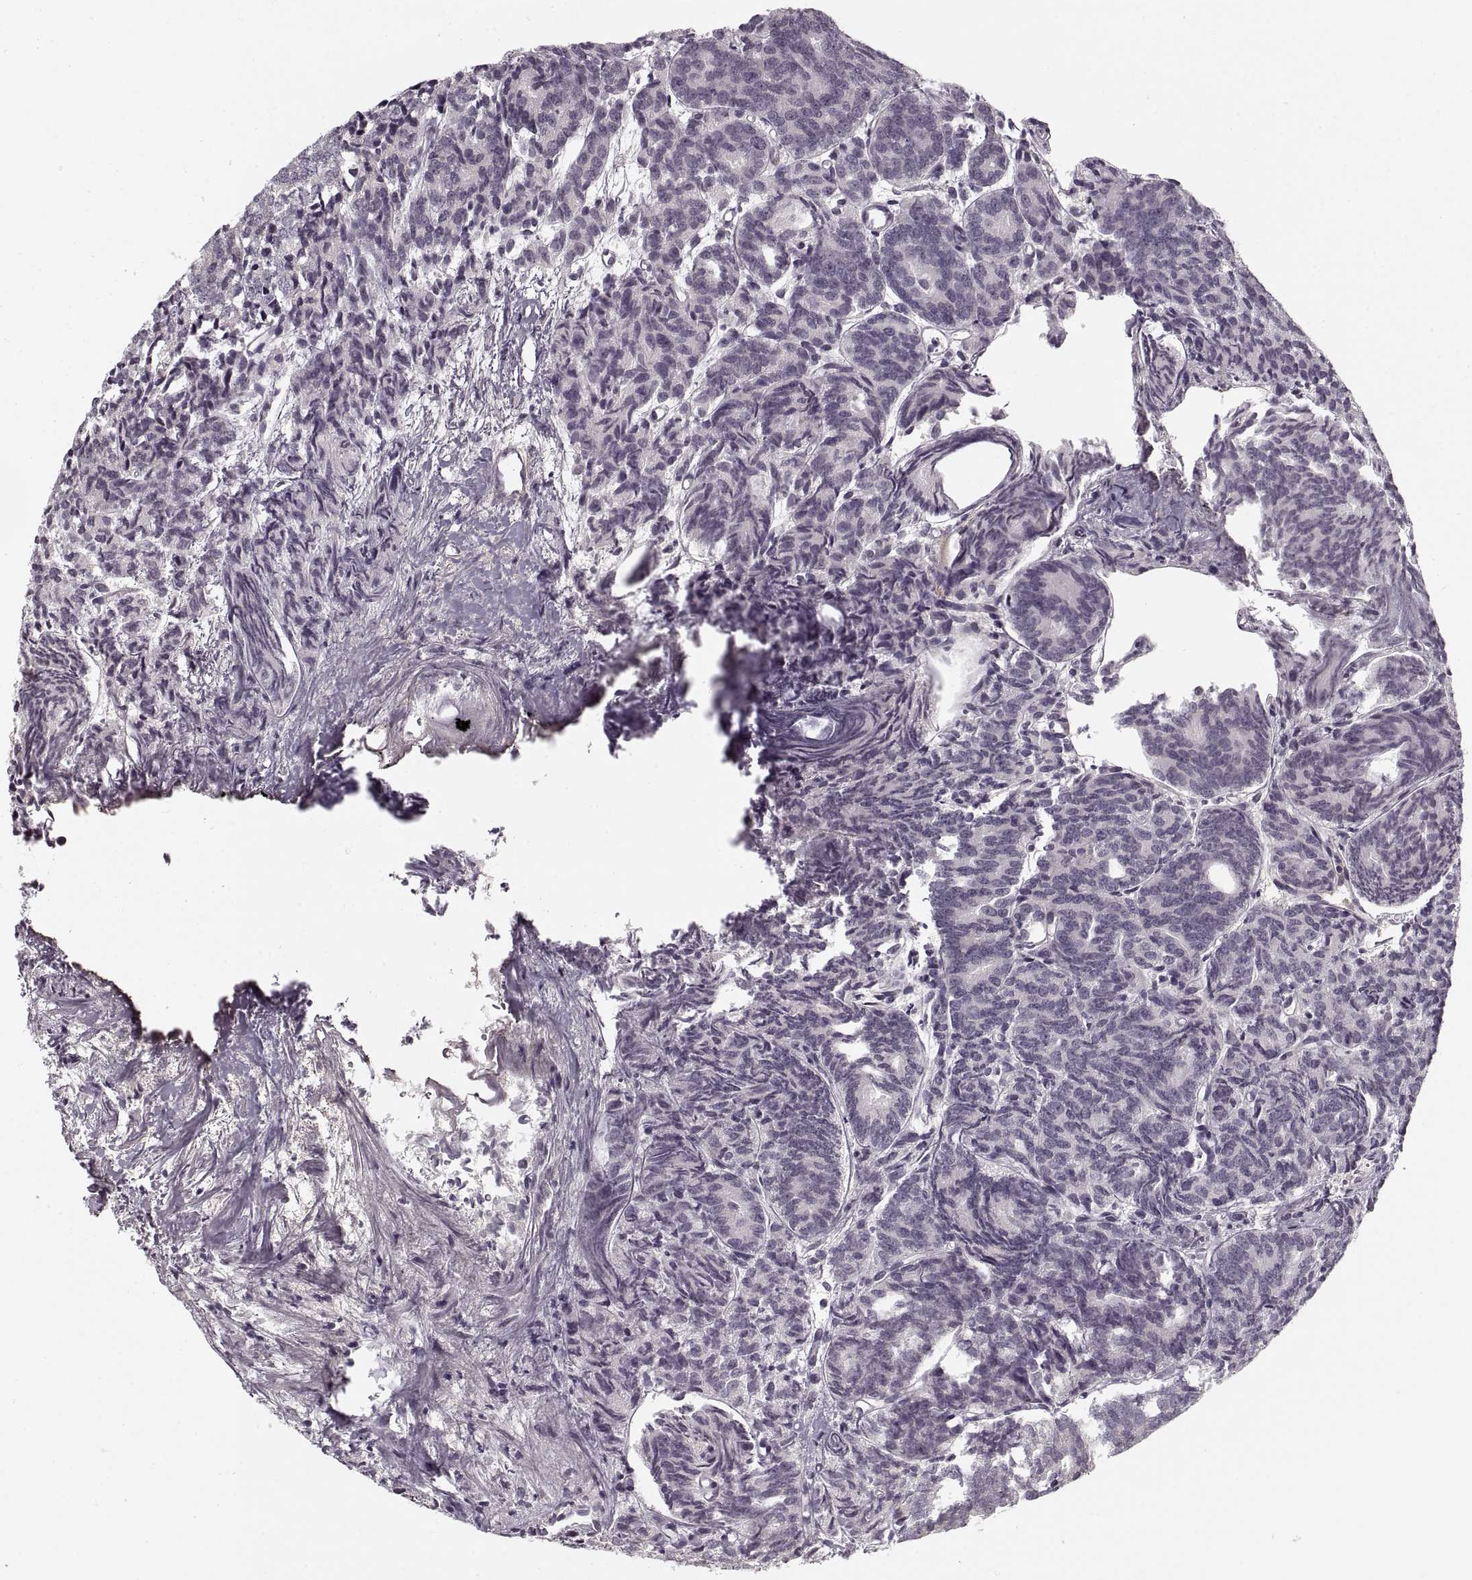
{"staining": {"intensity": "negative", "quantity": "none", "location": "none"}, "tissue": "prostate cancer", "cell_type": "Tumor cells", "image_type": "cancer", "snomed": [{"axis": "morphology", "description": "Adenocarcinoma, High grade"}, {"axis": "topography", "description": "Prostate"}], "caption": "There is no significant staining in tumor cells of prostate cancer.", "gene": "ASIC3", "patient": {"sex": "male", "age": 53}}